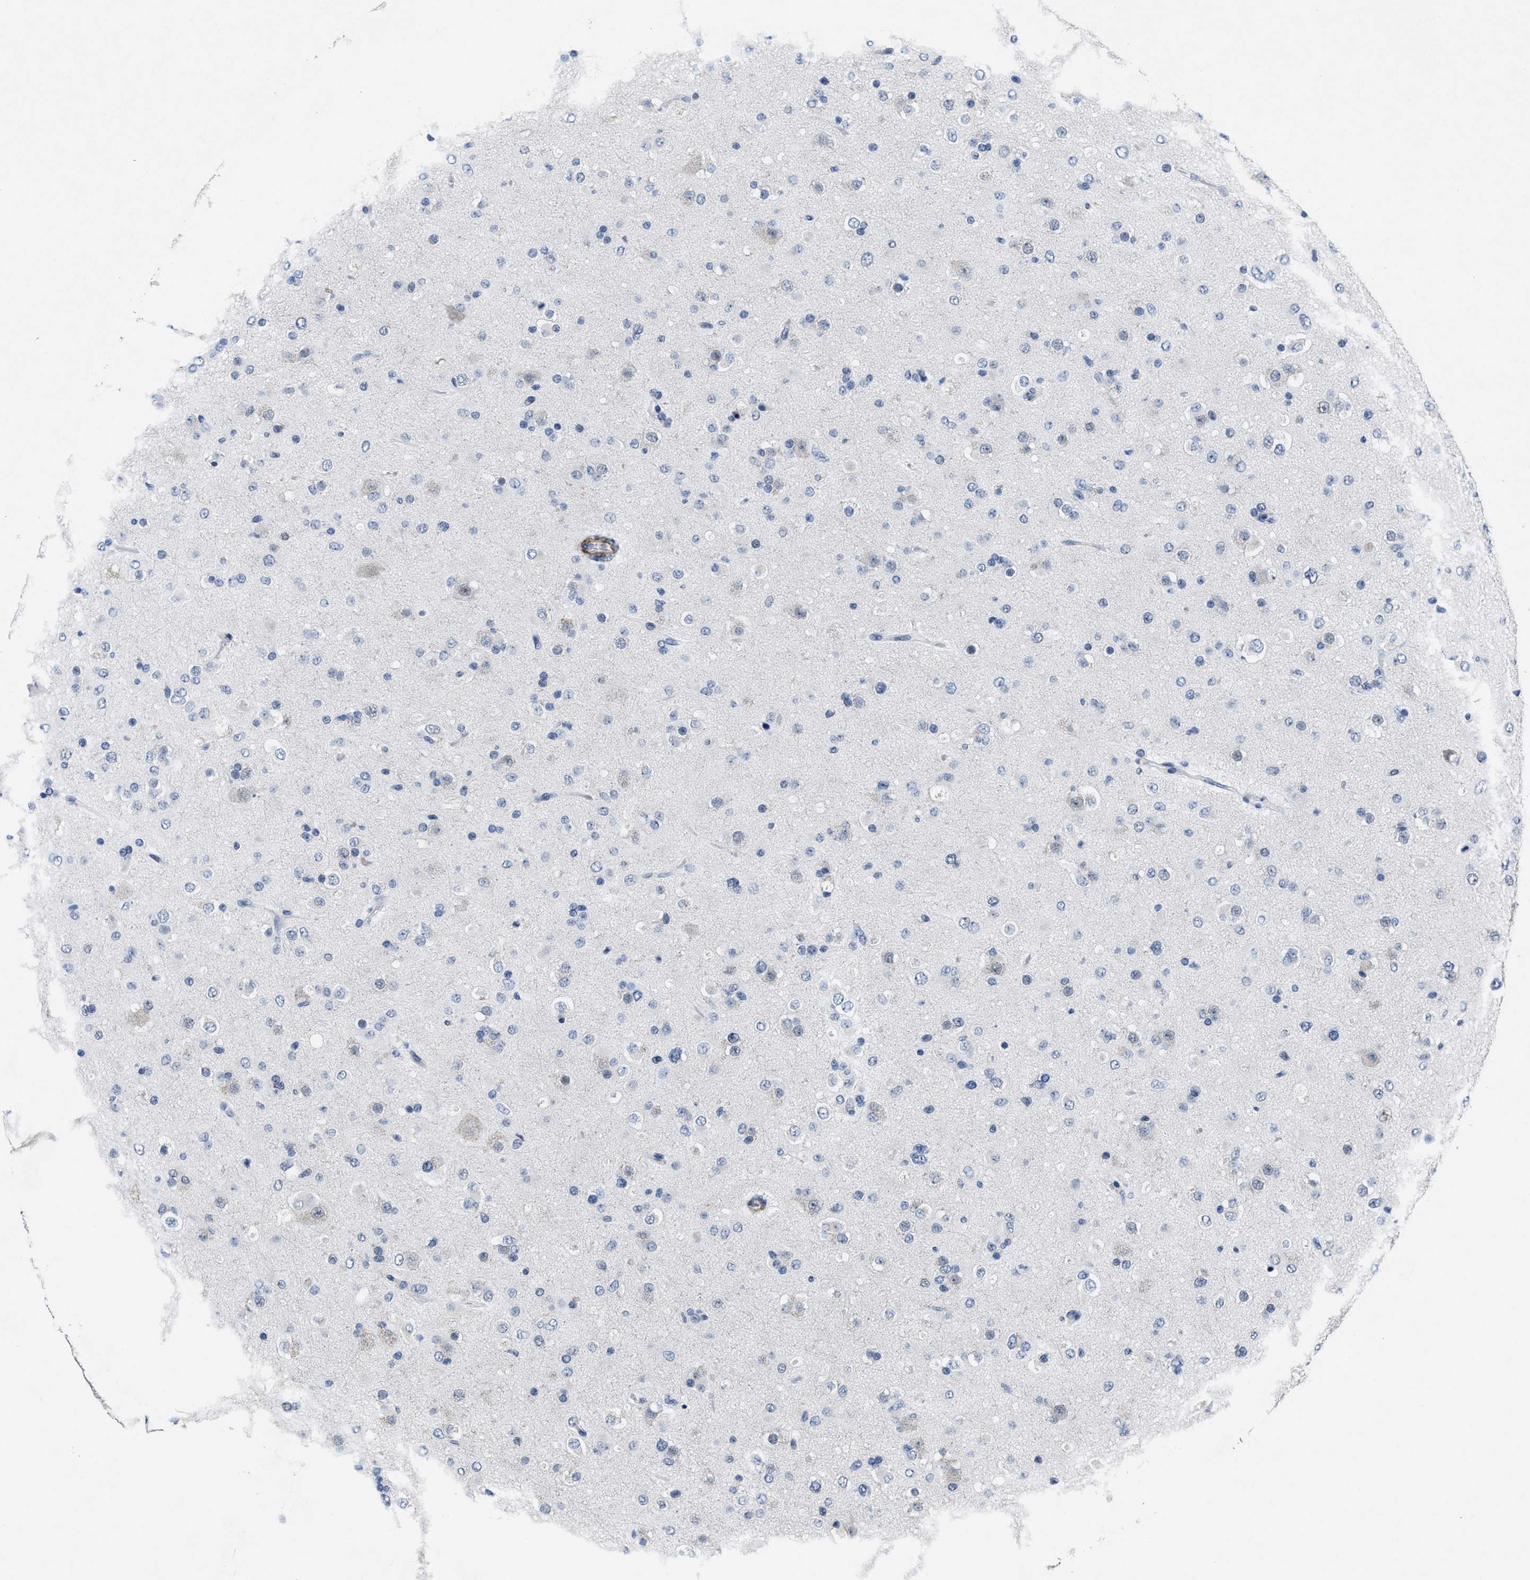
{"staining": {"intensity": "negative", "quantity": "none", "location": "none"}, "tissue": "glioma", "cell_type": "Tumor cells", "image_type": "cancer", "snomed": [{"axis": "morphology", "description": "Glioma, malignant, Low grade"}, {"axis": "topography", "description": "Brain"}], "caption": "The histopathology image reveals no significant positivity in tumor cells of glioma.", "gene": "ID3", "patient": {"sex": "male", "age": 65}}